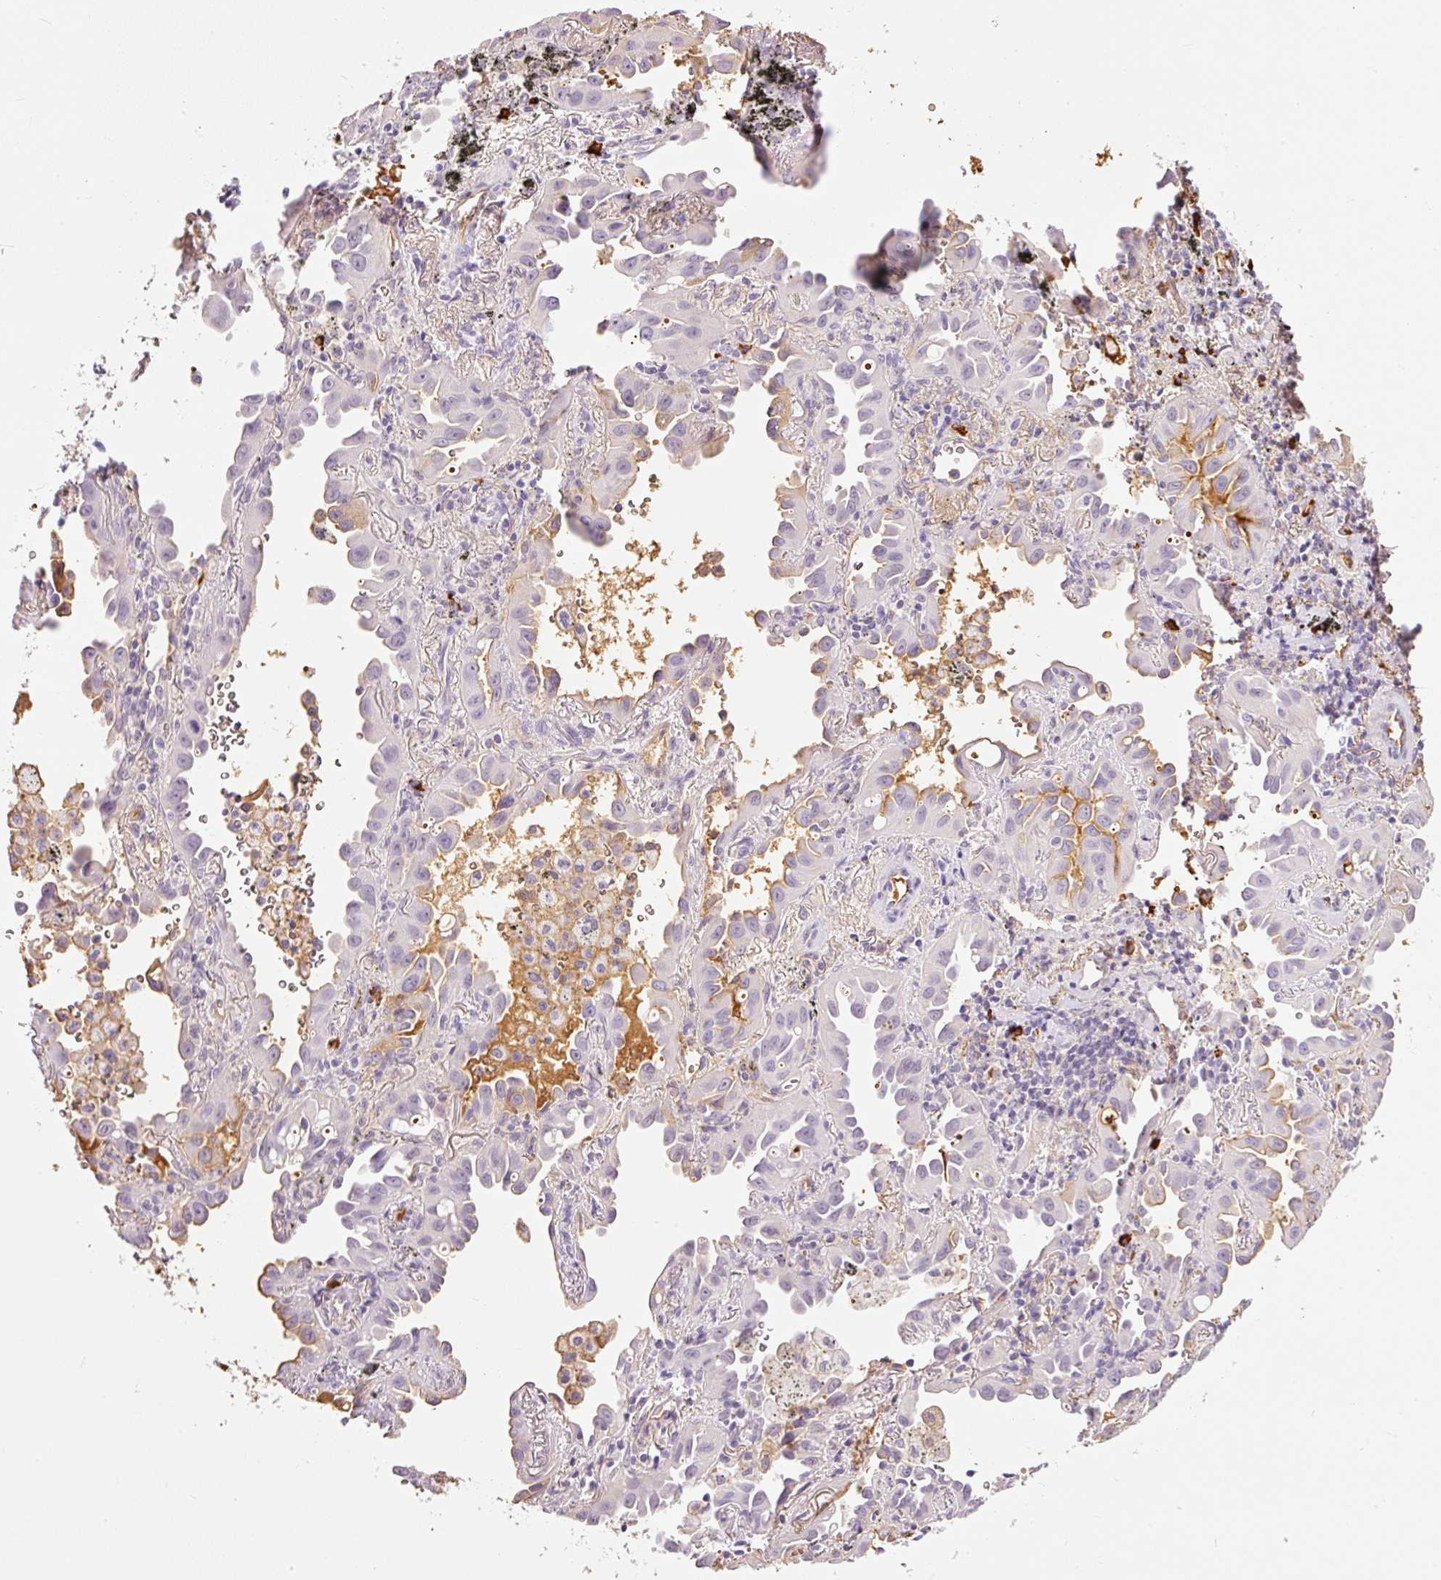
{"staining": {"intensity": "weak", "quantity": "<25%", "location": "cytoplasmic/membranous"}, "tissue": "lung cancer", "cell_type": "Tumor cells", "image_type": "cancer", "snomed": [{"axis": "morphology", "description": "Adenocarcinoma, NOS"}, {"axis": "topography", "description": "Lung"}], "caption": "Lung cancer (adenocarcinoma) was stained to show a protein in brown. There is no significant staining in tumor cells. (DAB (3,3'-diaminobenzidine) immunohistochemistry visualized using brightfield microscopy, high magnification).", "gene": "PRPF38B", "patient": {"sex": "male", "age": 68}}